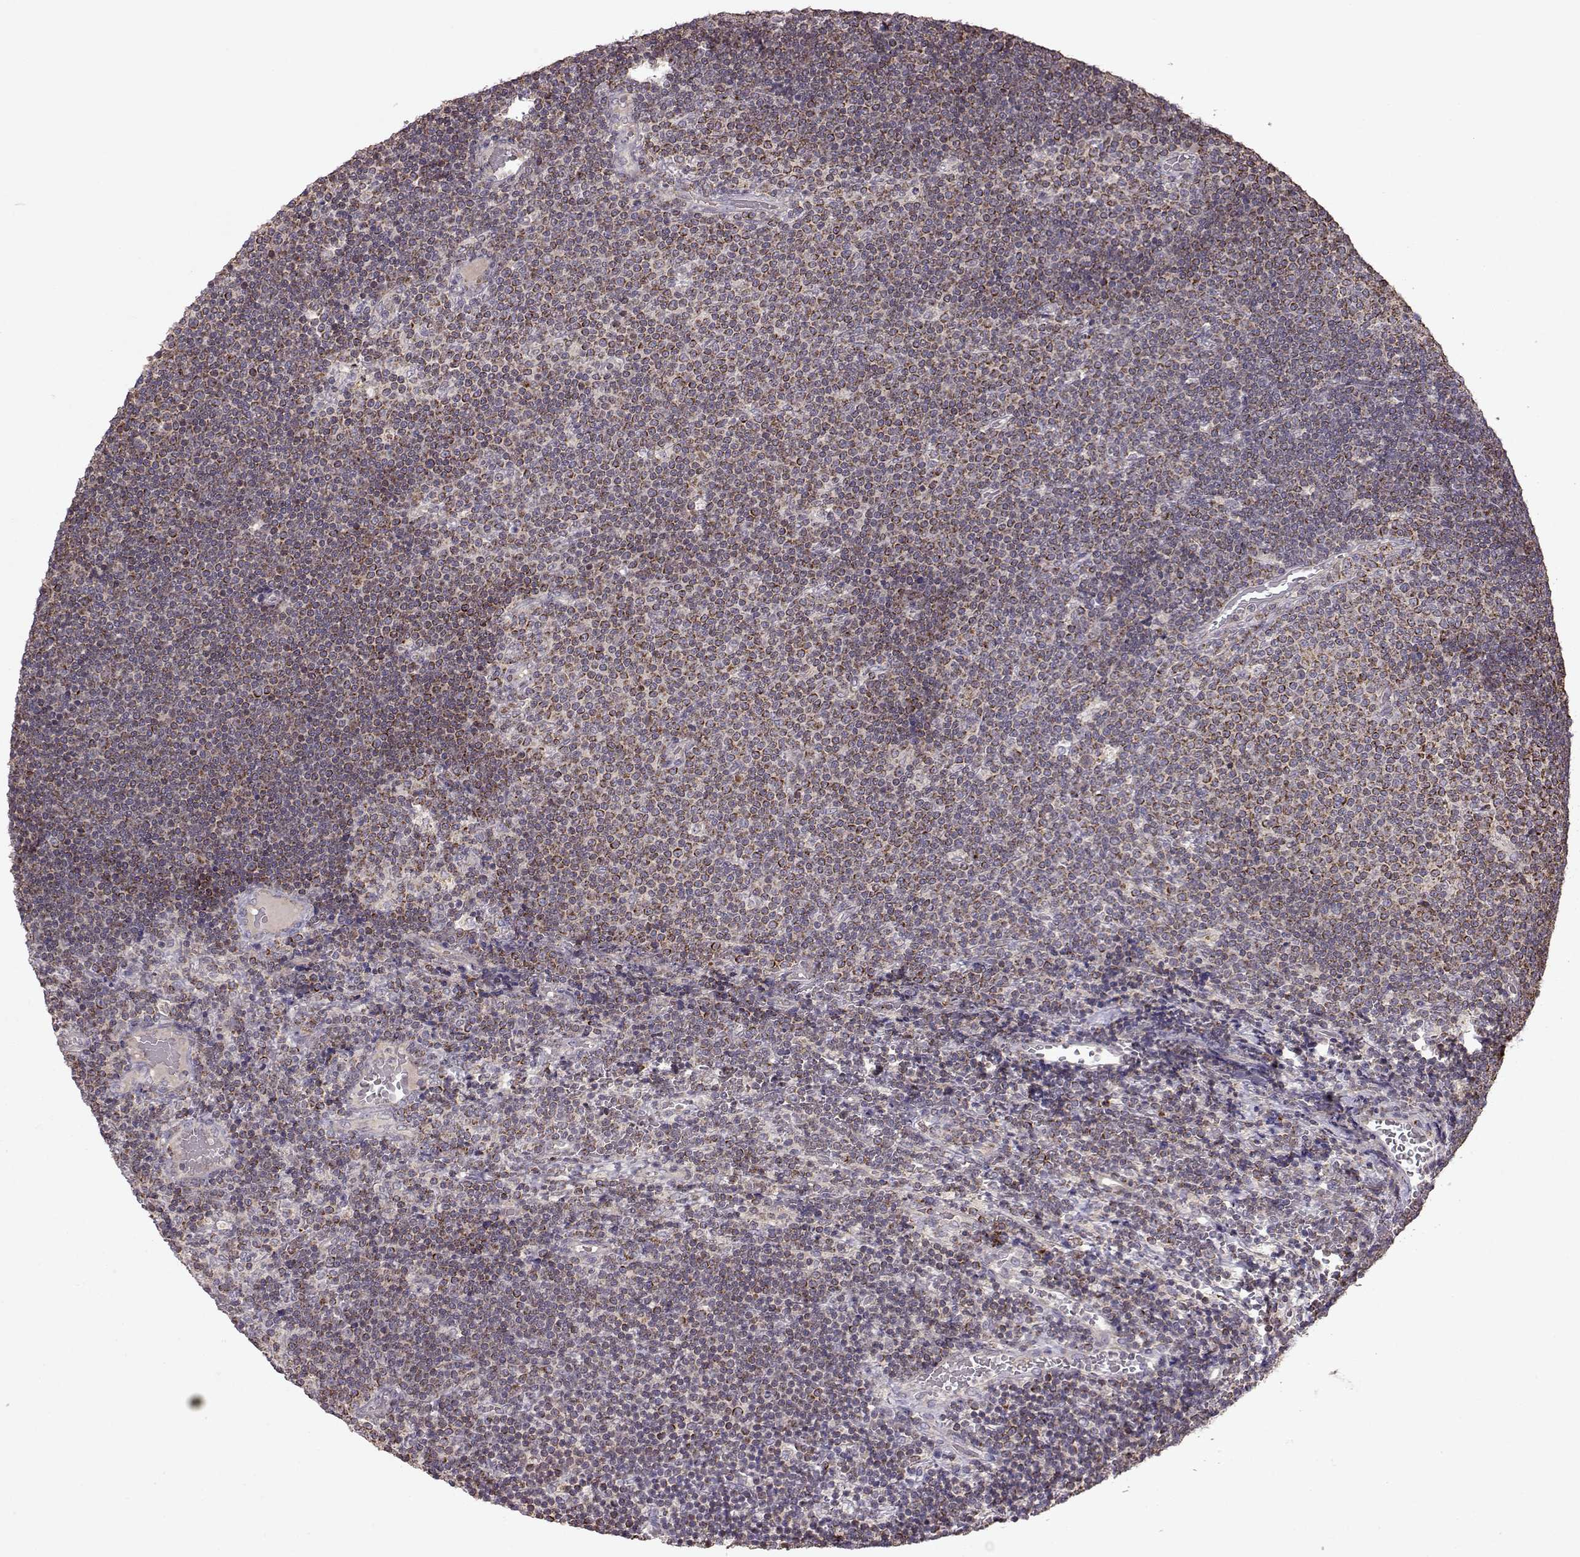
{"staining": {"intensity": "strong", "quantity": ">75%", "location": "cytoplasmic/membranous"}, "tissue": "lymphoma", "cell_type": "Tumor cells", "image_type": "cancer", "snomed": [{"axis": "morphology", "description": "Malignant lymphoma, non-Hodgkin's type, Low grade"}, {"axis": "topography", "description": "Brain"}], "caption": "IHC of low-grade malignant lymphoma, non-Hodgkin's type displays high levels of strong cytoplasmic/membranous expression in approximately >75% of tumor cells. Immunohistochemistry (ihc) stains the protein of interest in brown and the nuclei are stained blue.", "gene": "CMTM3", "patient": {"sex": "female", "age": 66}}